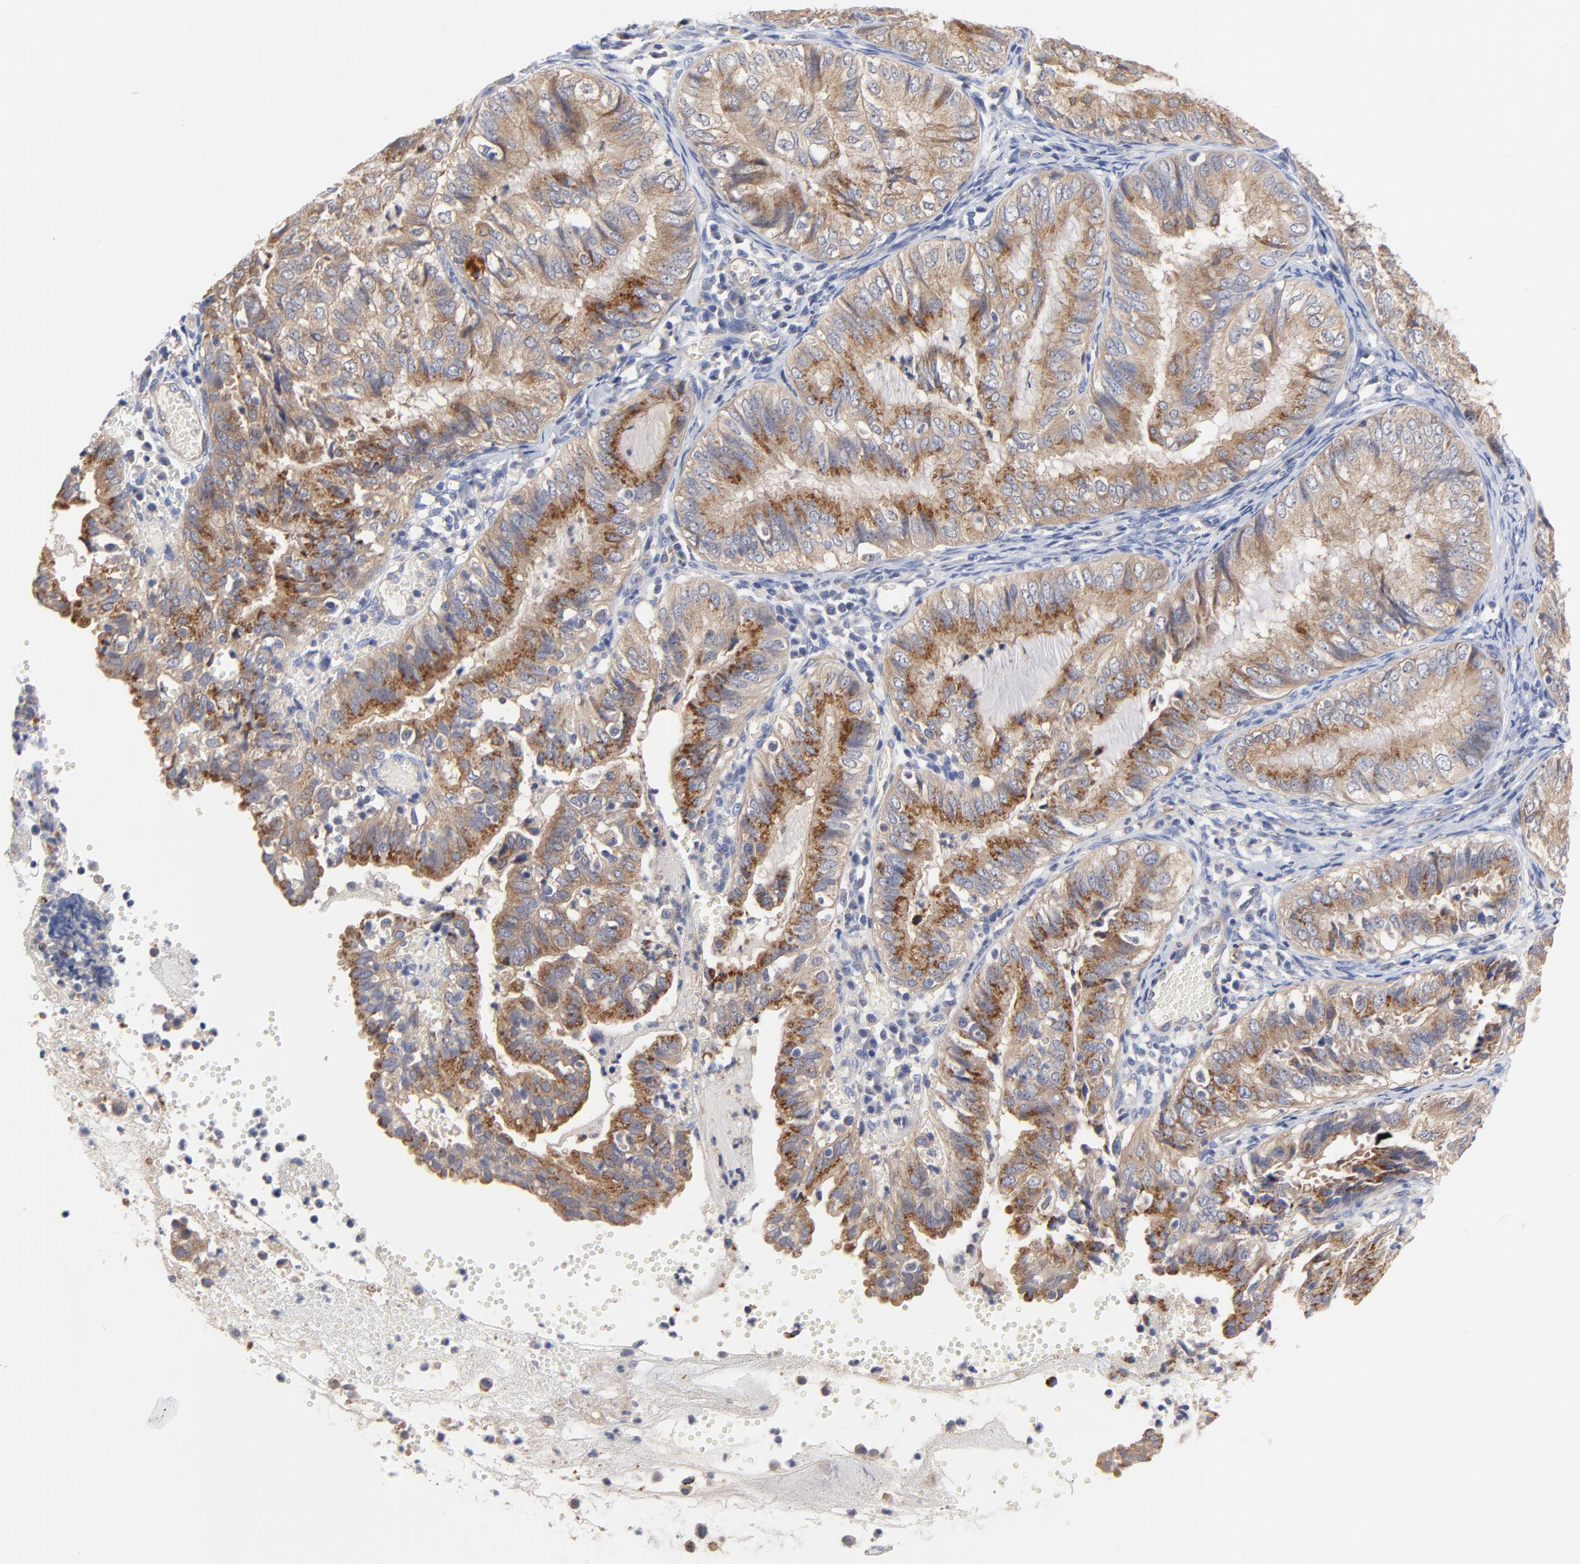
{"staining": {"intensity": "moderate", "quantity": ">75%", "location": "cytoplasmic/membranous"}, "tissue": "endometrial cancer", "cell_type": "Tumor cells", "image_type": "cancer", "snomed": [{"axis": "morphology", "description": "Adenocarcinoma, NOS"}, {"axis": "topography", "description": "Endometrium"}], "caption": "Immunohistochemistry histopathology image of neoplastic tissue: endometrial cancer (adenocarcinoma) stained using immunohistochemistry (IHC) reveals medium levels of moderate protein expression localized specifically in the cytoplasmic/membranous of tumor cells, appearing as a cytoplasmic/membranous brown color.", "gene": "FBXL2", "patient": {"sex": "female", "age": 66}}